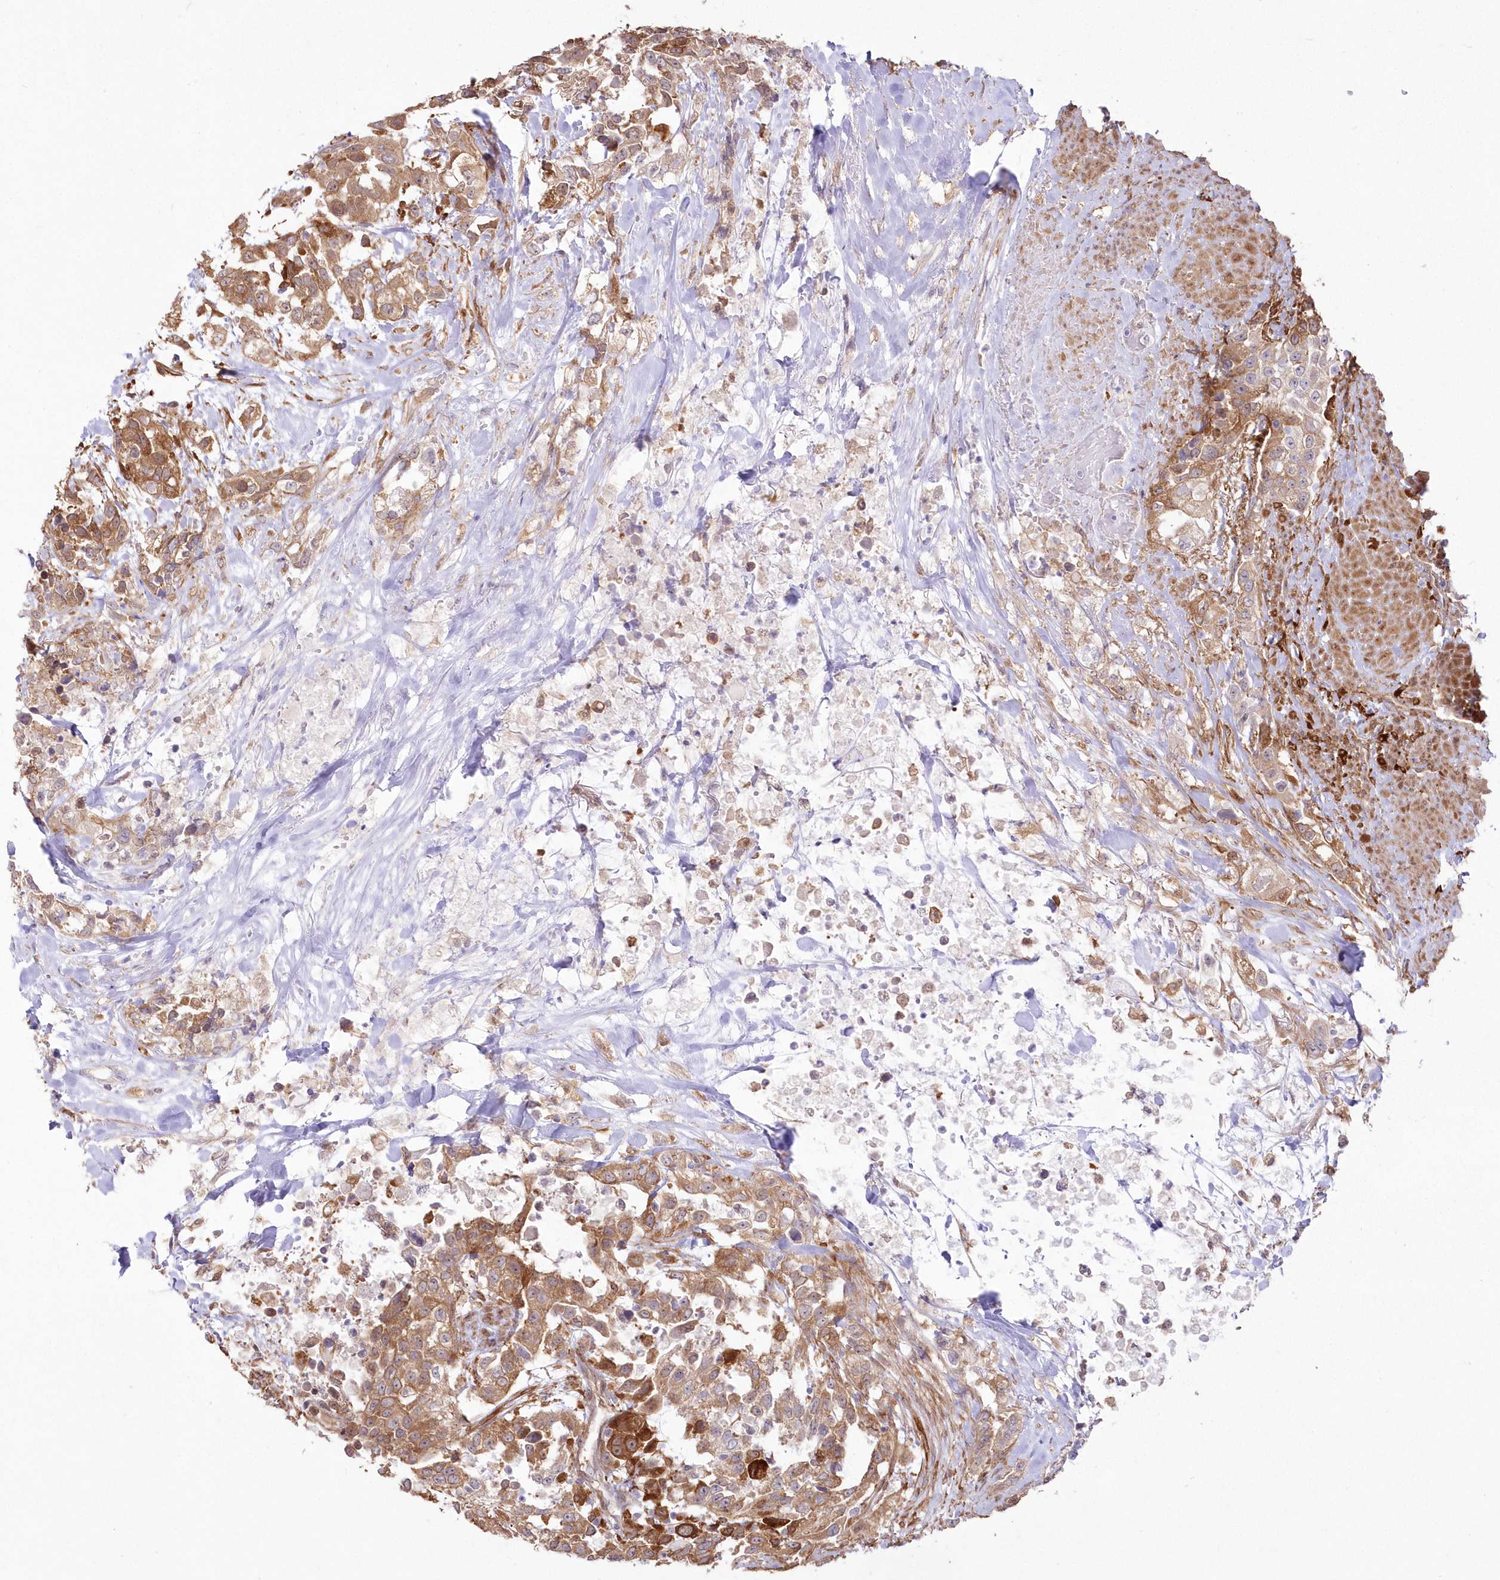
{"staining": {"intensity": "moderate", "quantity": ">75%", "location": "cytoplasmic/membranous"}, "tissue": "urothelial cancer", "cell_type": "Tumor cells", "image_type": "cancer", "snomed": [{"axis": "morphology", "description": "Urothelial carcinoma, High grade"}, {"axis": "topography", "description": "Urinary bladder"}], "caption": "Immunohistochemistry (IHC) staining of urothelial cancer, which shows medium levels of moderate cytoplasmic/membranous positivity in approximately >75% of tumor cells indicating moderate cytoplasmic/membranous protein expression. The staining was performed using DAB (brown) for protein detection and nuclei were counterstained in hematoxylin (blue).", "gene": "SH3PXD2B", "patient": {"sex": "female", "age": 80}}